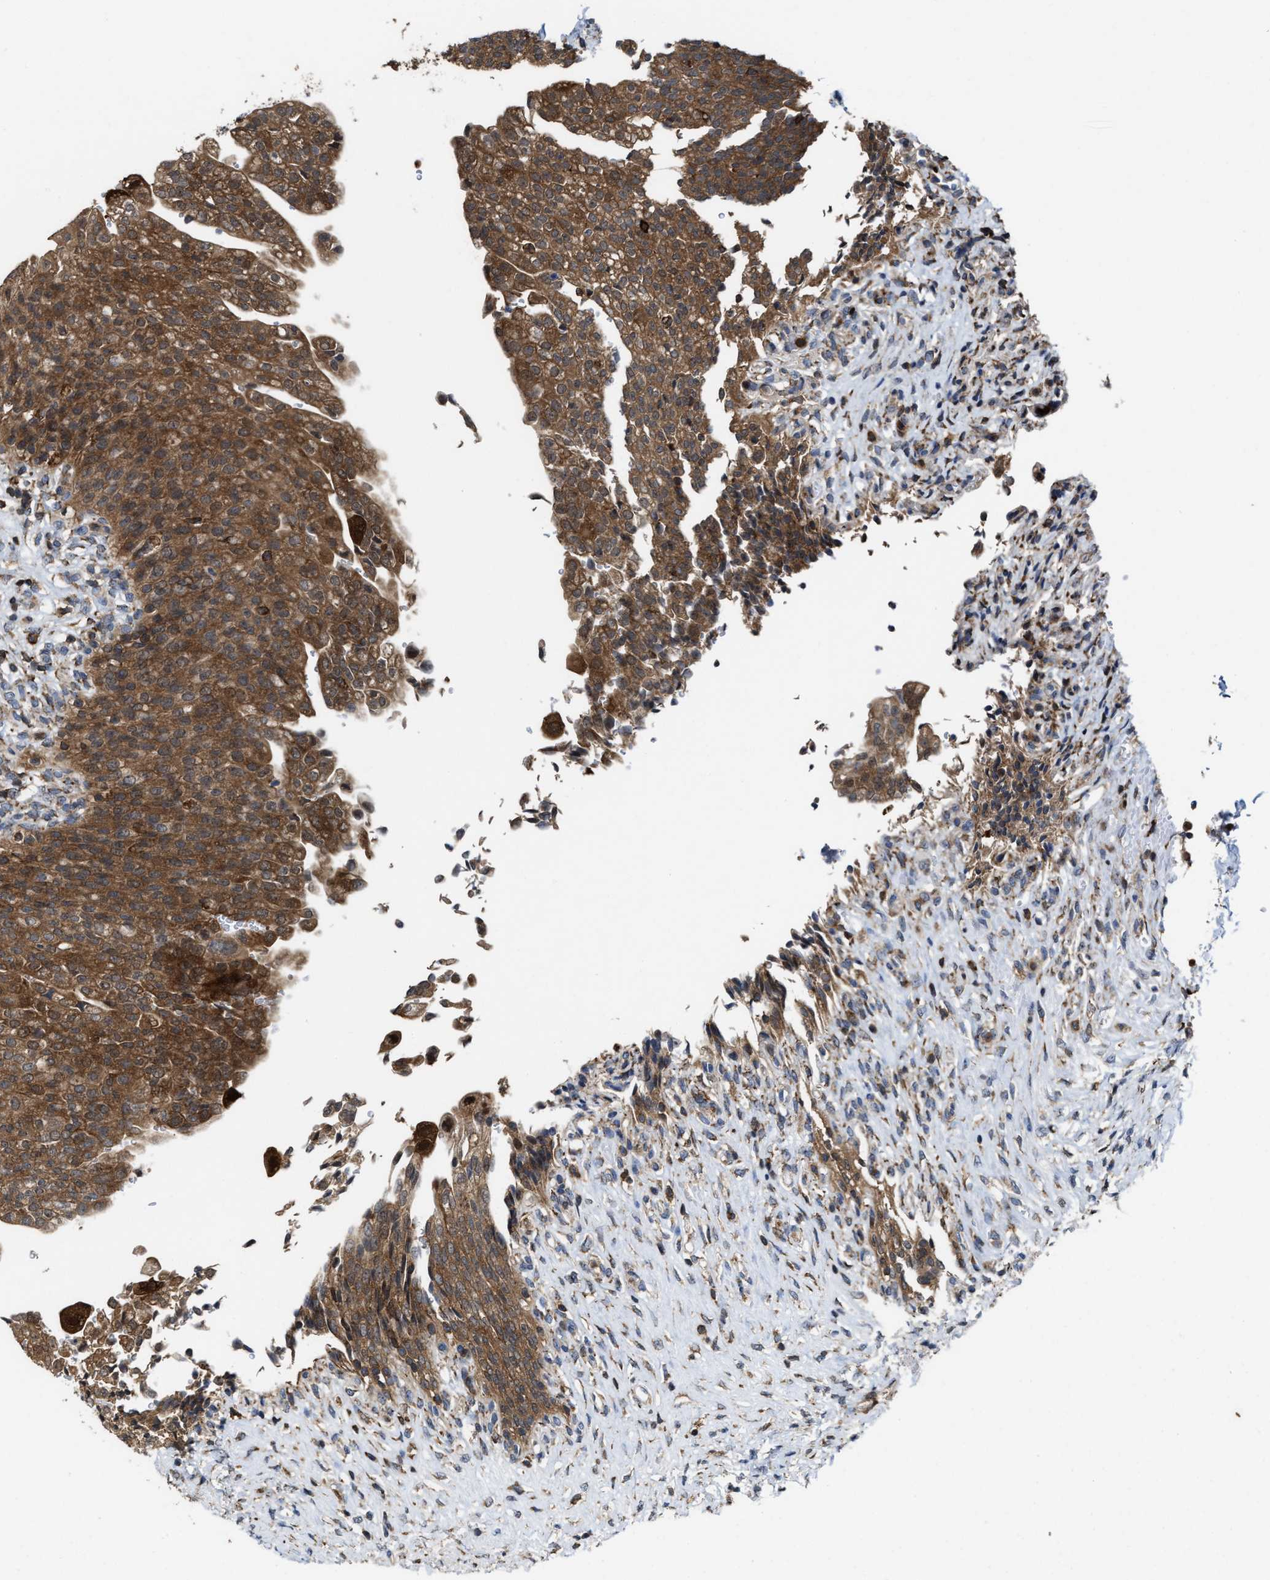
{"staining": {"intensity": "strong", "quantity": ">75%", "location": "cytoplasmic/membranous"}, "tissue": "urinary bladder", "cell_type": "Urothelial cells", "image_type": "normal", "snomed": [{"axis": "morphology", "description": "Urothelial carcinoma, High grade"}, {"axis": "topography", "description": "Urinary bladder"}], "caption": "About >75% of urothelial cells in benign human urinary bladder show strong cytoplasmic/membranous protein staining as visualized by brown immunohistochemical staining.", "gene": "FGD3", "patient": {"sex": "male", "age": 46}}